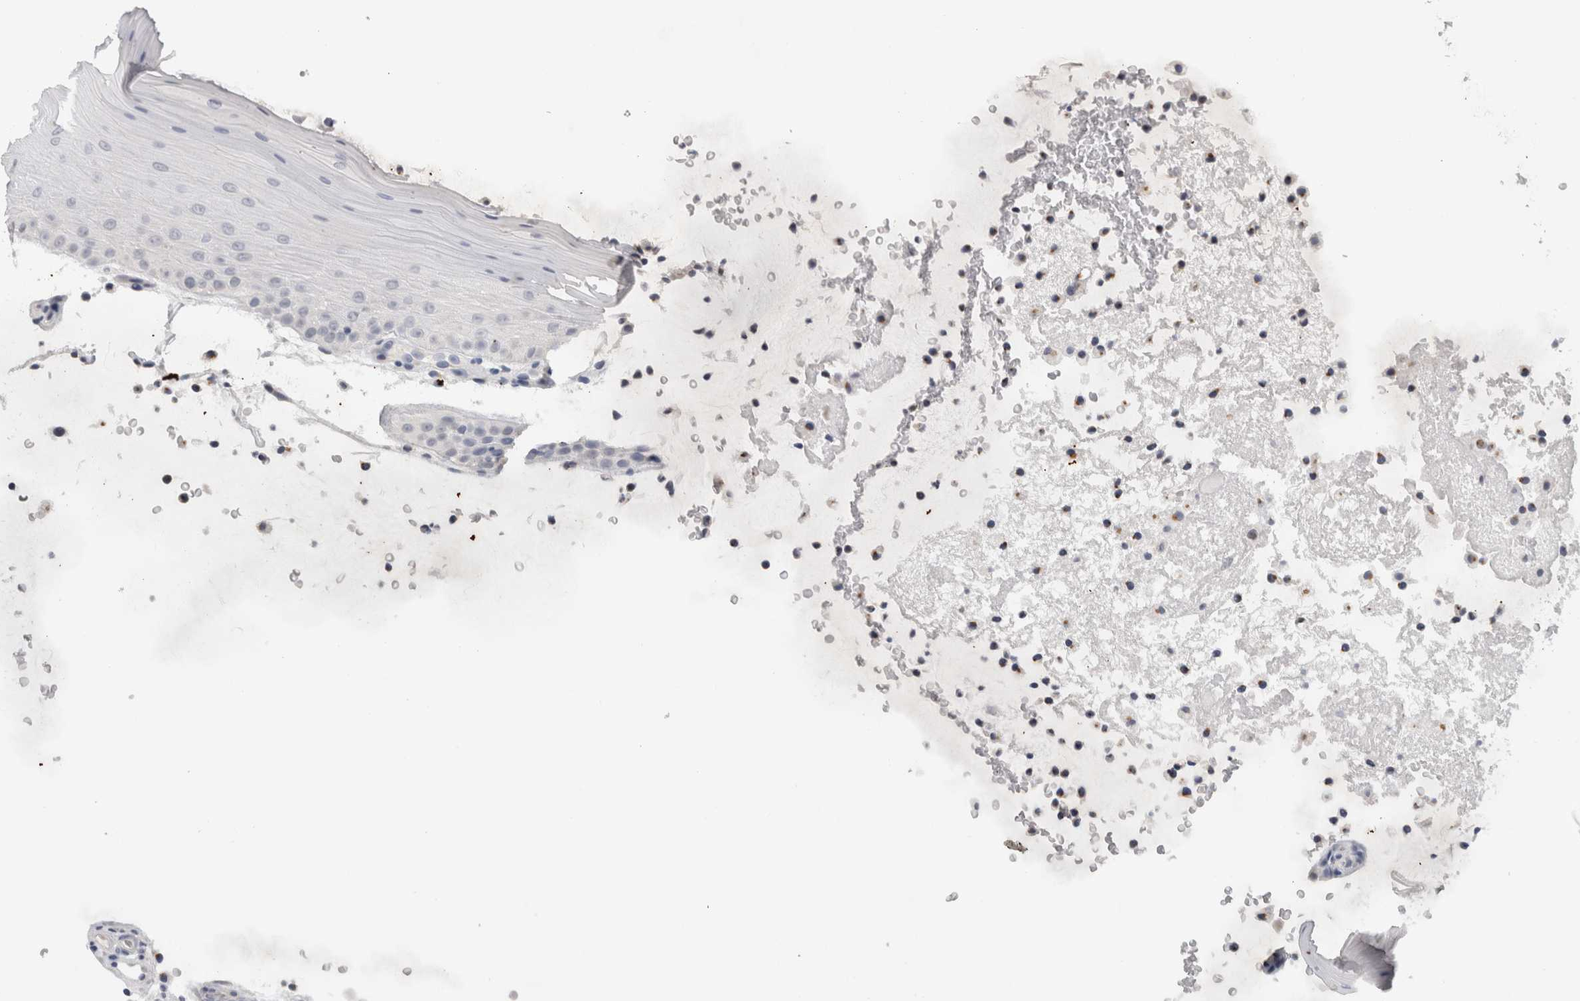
{"staining": {"intensity": "negative", "quantity": "none", "location": "none"}, "tissue": "oral mucosa", "cell_type": "Squamous epithelial cells", "image_type": "normal", "snomed": [{"axis": "morphology", "description": "Normal tissue, NOS"}, {"axis": "topography", "description": "Oral tissue"}], "caption": "Unremarkable oral mucosa was stained to show a protein in brown. There is no significant staining in squamous epithelial cells.", "gene": "MGAT1", "patient": {"sex": "male", "age": 13}}